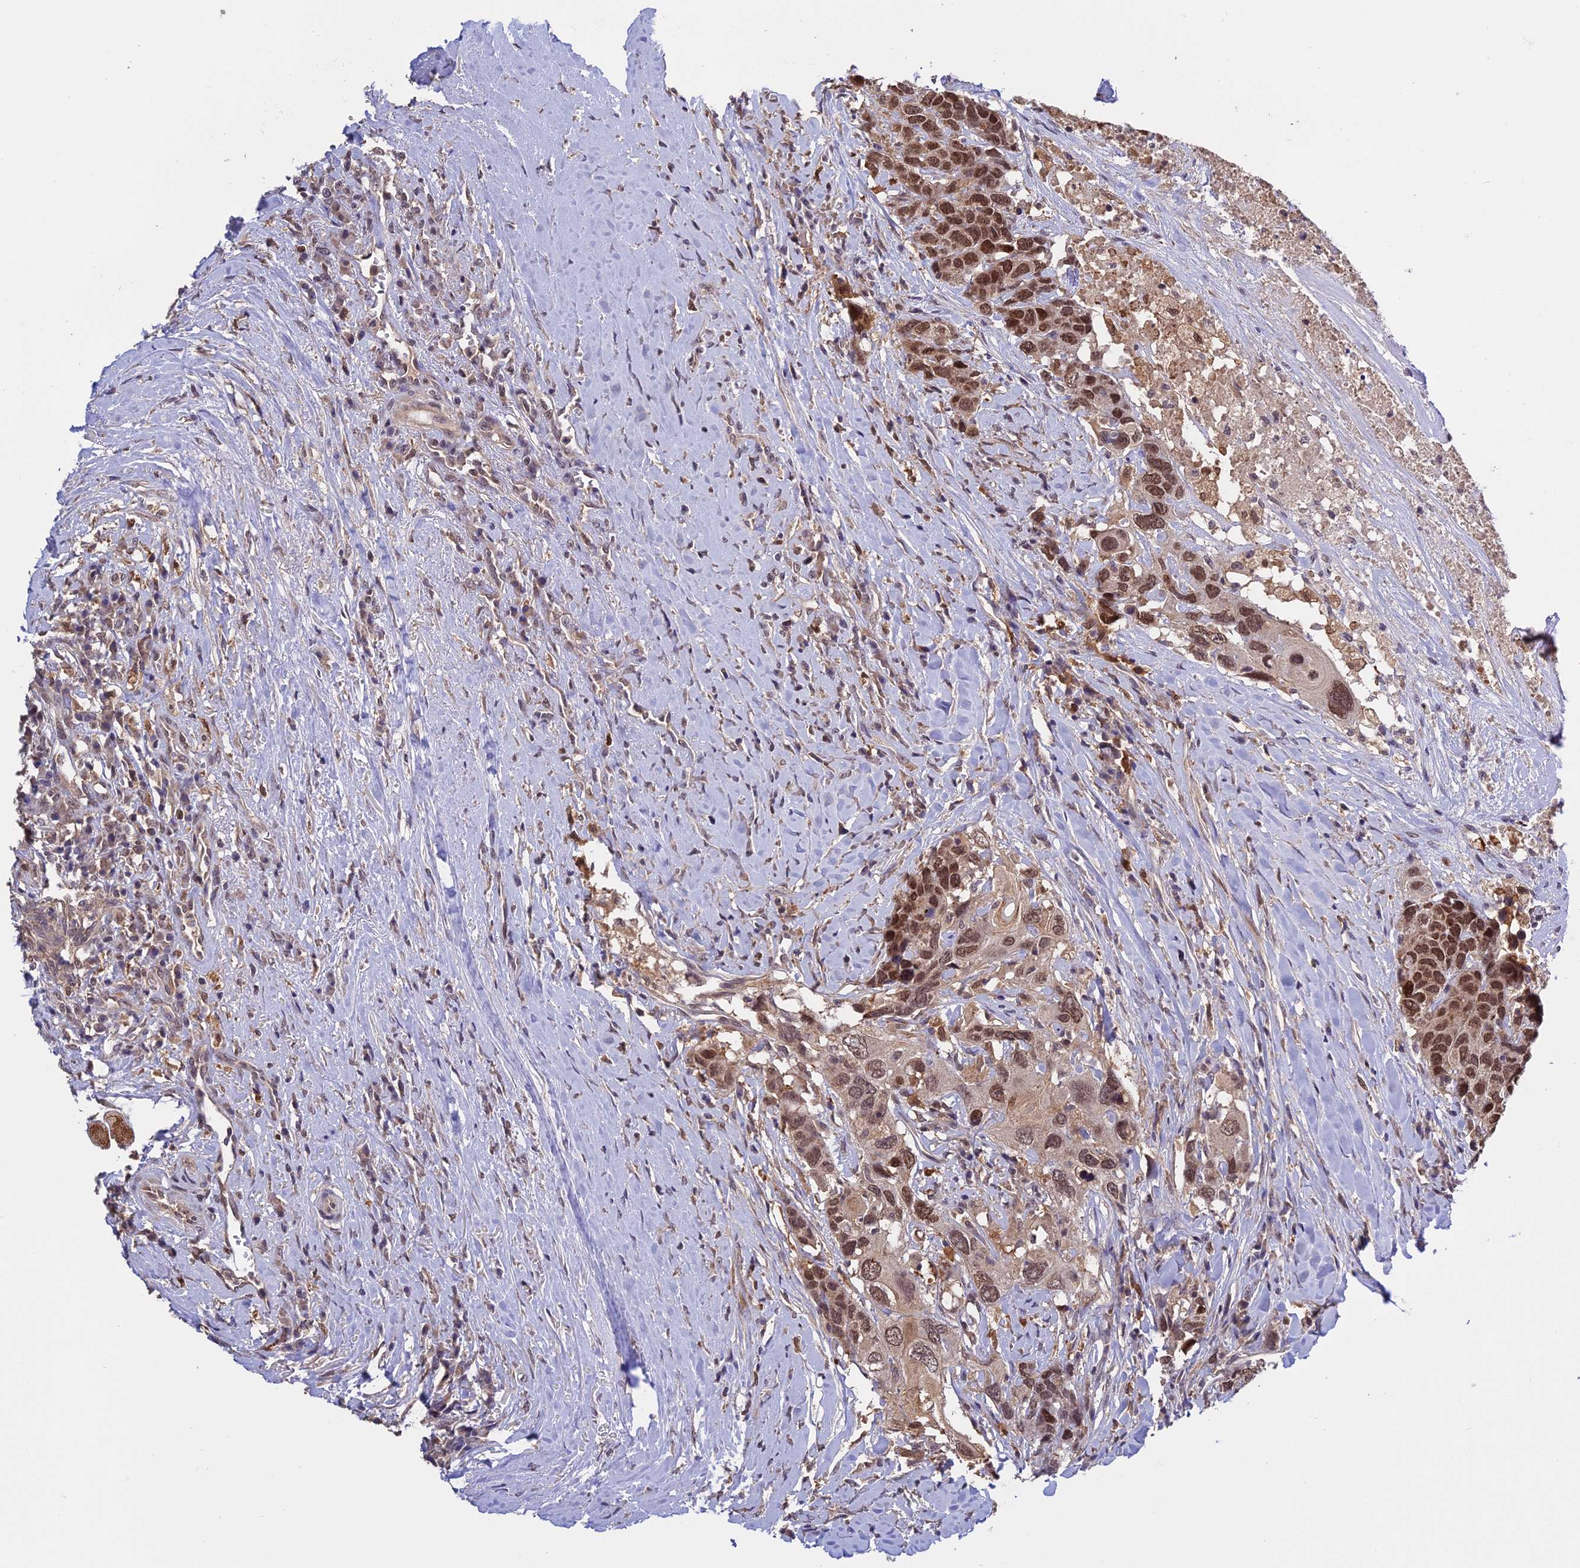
{"staining": {"intensity": "moderate", "quantity": ">75%", "location": "nuclear"}, "tissue": "head and neck cancer", "cell_type": "Tumor cells", "image_type": "cancer", "snomed": [{"axis": "morphology", "description": "Squamous cell carcinoma, NOS"}, {"axis": "topography", "description": "Head-Neck"}], "caption": "Protein expression by immunohistochemistry (IHC) exhibits moderate nuclear staining in approximately >75% of tumor cells in head and neck cancer.", "gene": "MNS1", "patient": {"sex": "male", "age": 66}}